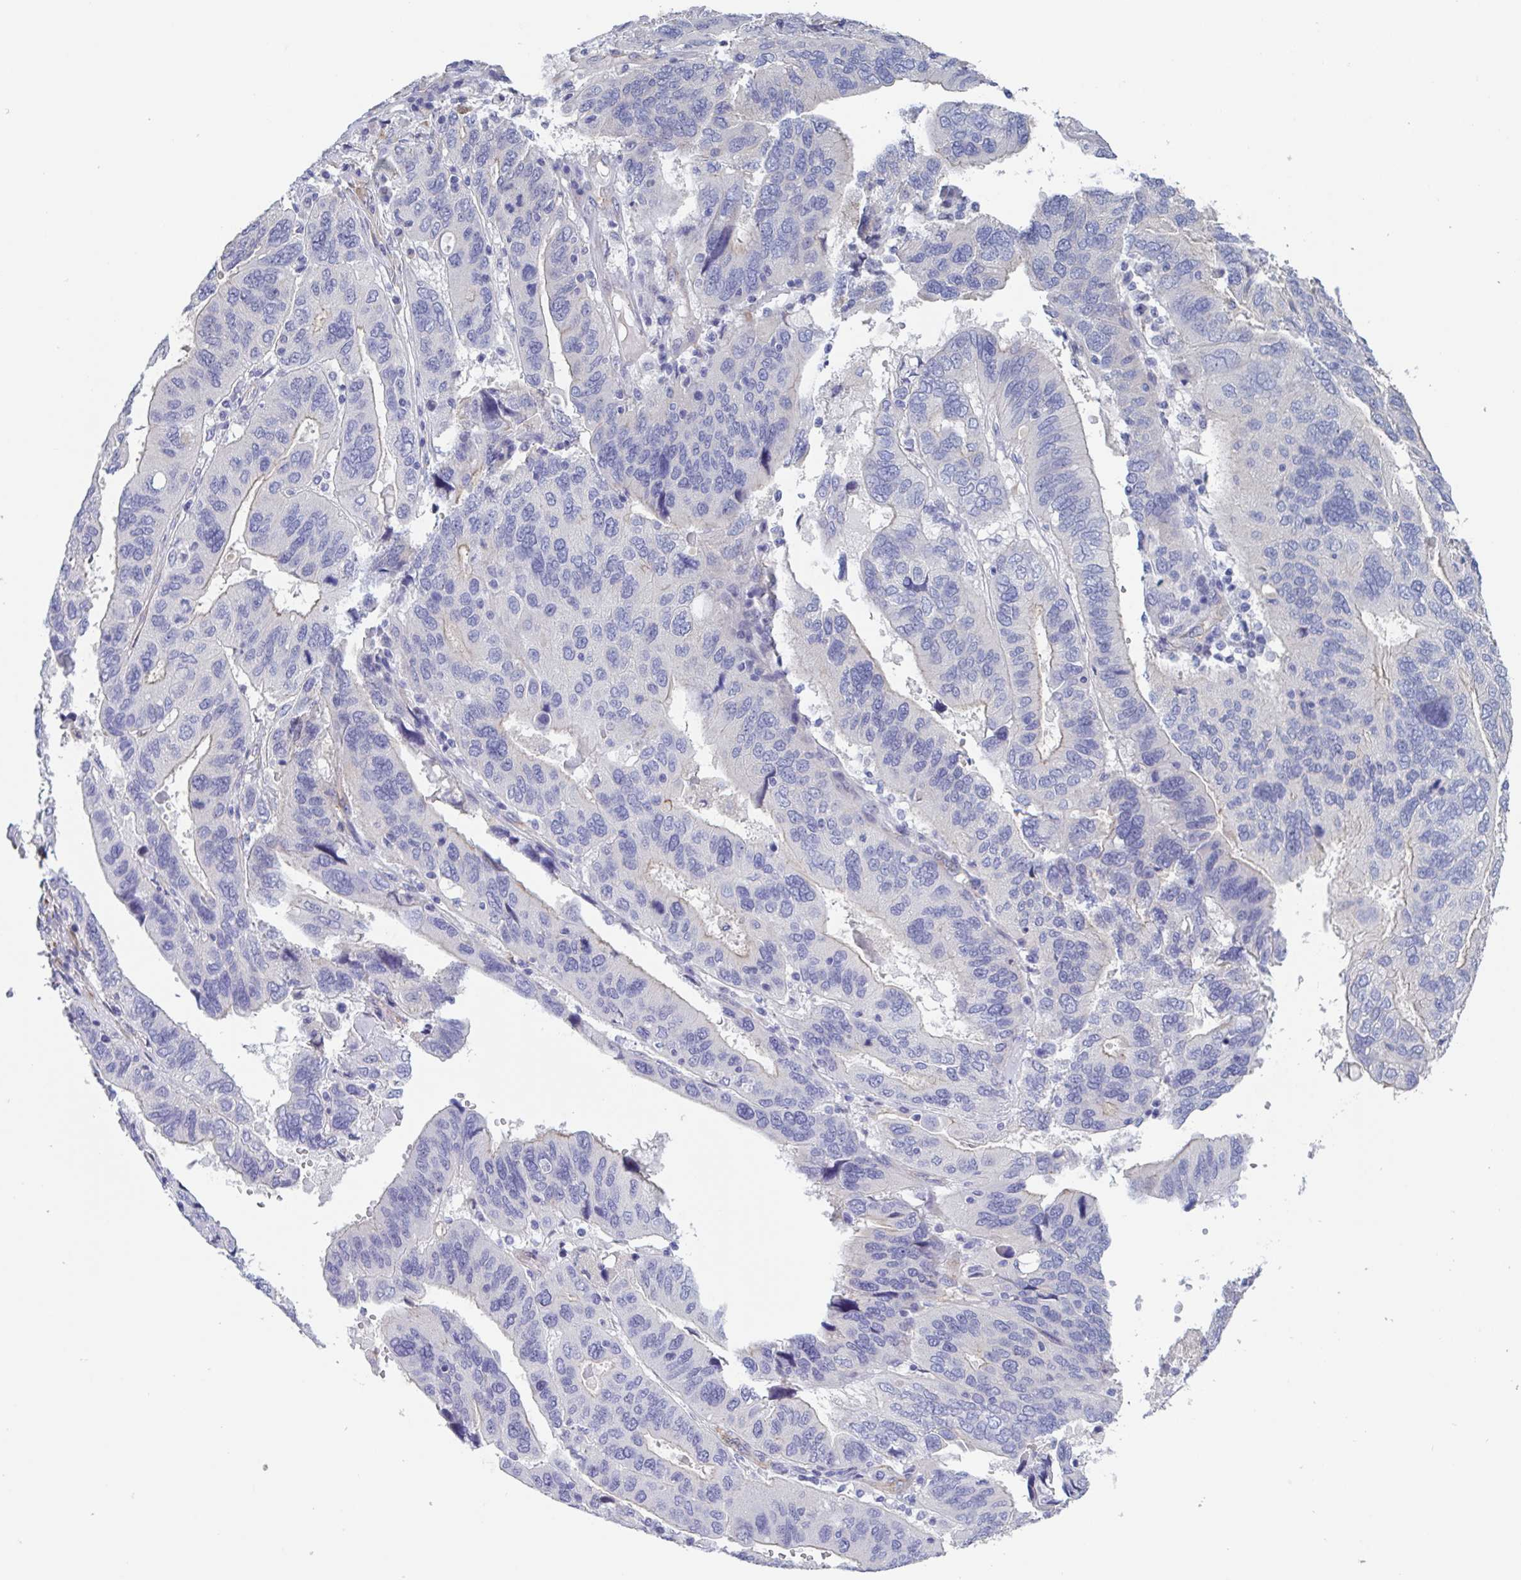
{"staining": {"intensity": "negative", "quantity": "none", "location": "none"}, "tissue": "ovarian cancer", "cell_type": "Tumor cells", "image_type": "cancer", "snomed": [{"axis": "morphology", "description": "Cystadenocarcinoma, serous, NOS"}, {"axis": "topography", "description": "Ovary"}], "caption": "This is an immunohistochemistry image of ovarian cancer. There is no staining in tumor cells.", "gene": "ST14", "patient": {"sex": "female", "age": 79}}